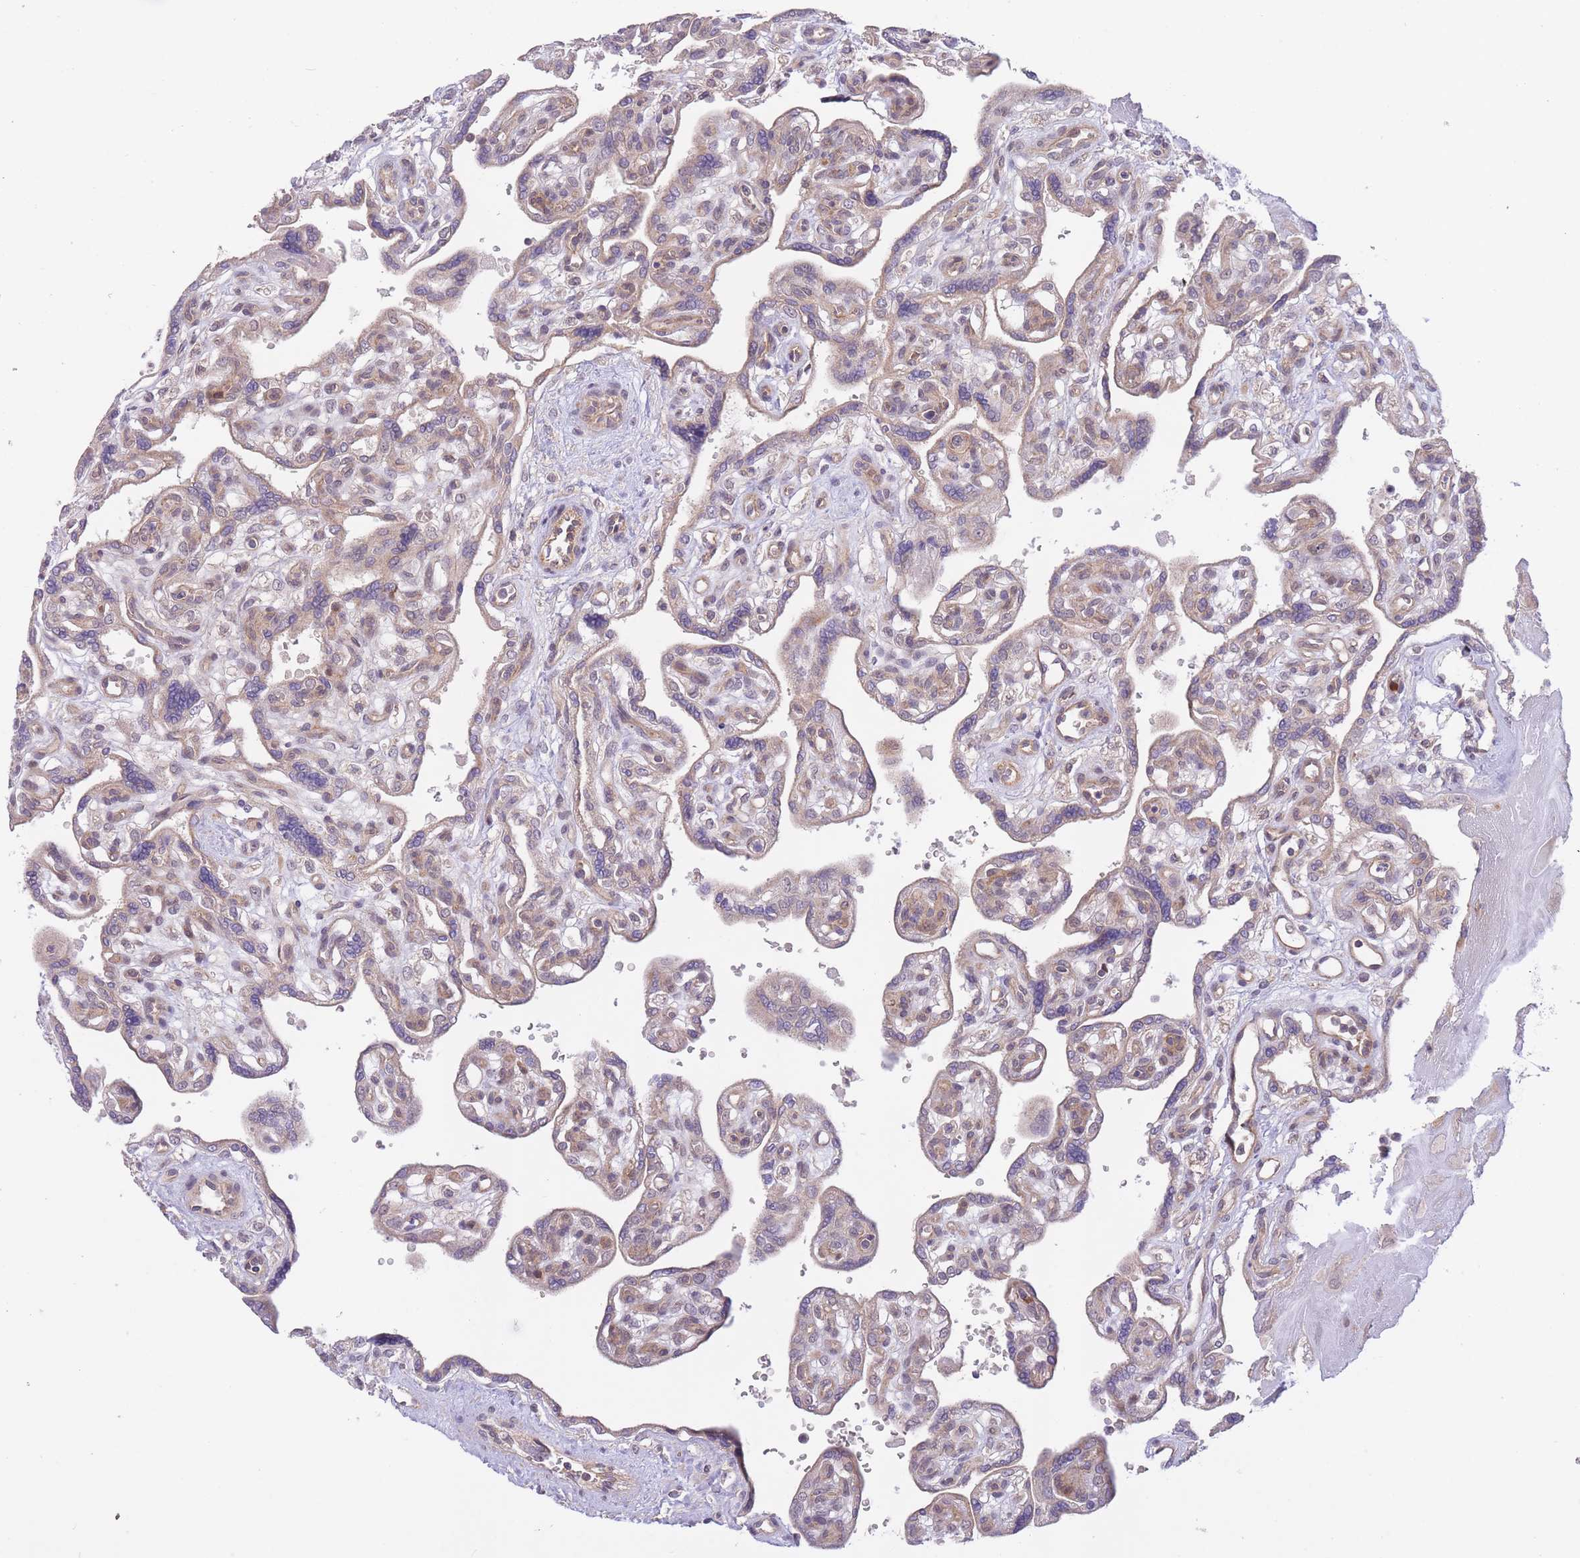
{"staining": {"intensity": "weak", "quantity": "25%-75%", "location": "cytoplasmic/membranous"}, "tissue": "placenta", "cell_type": "Trophoblastic cells", "image_type": "normal", "snomed": [{"axis": "morphology", "description": "Normal tissue, NOS"}, {"axis": "topography", "description": "Placenta"}], "caption": "A micrograph of placenta stained for a protein displays weak cytoplasmic/membranous brown staining in trophoblastic cells.", "gene": "FUT3", "patient": {"sex": "female", "age": 39}}